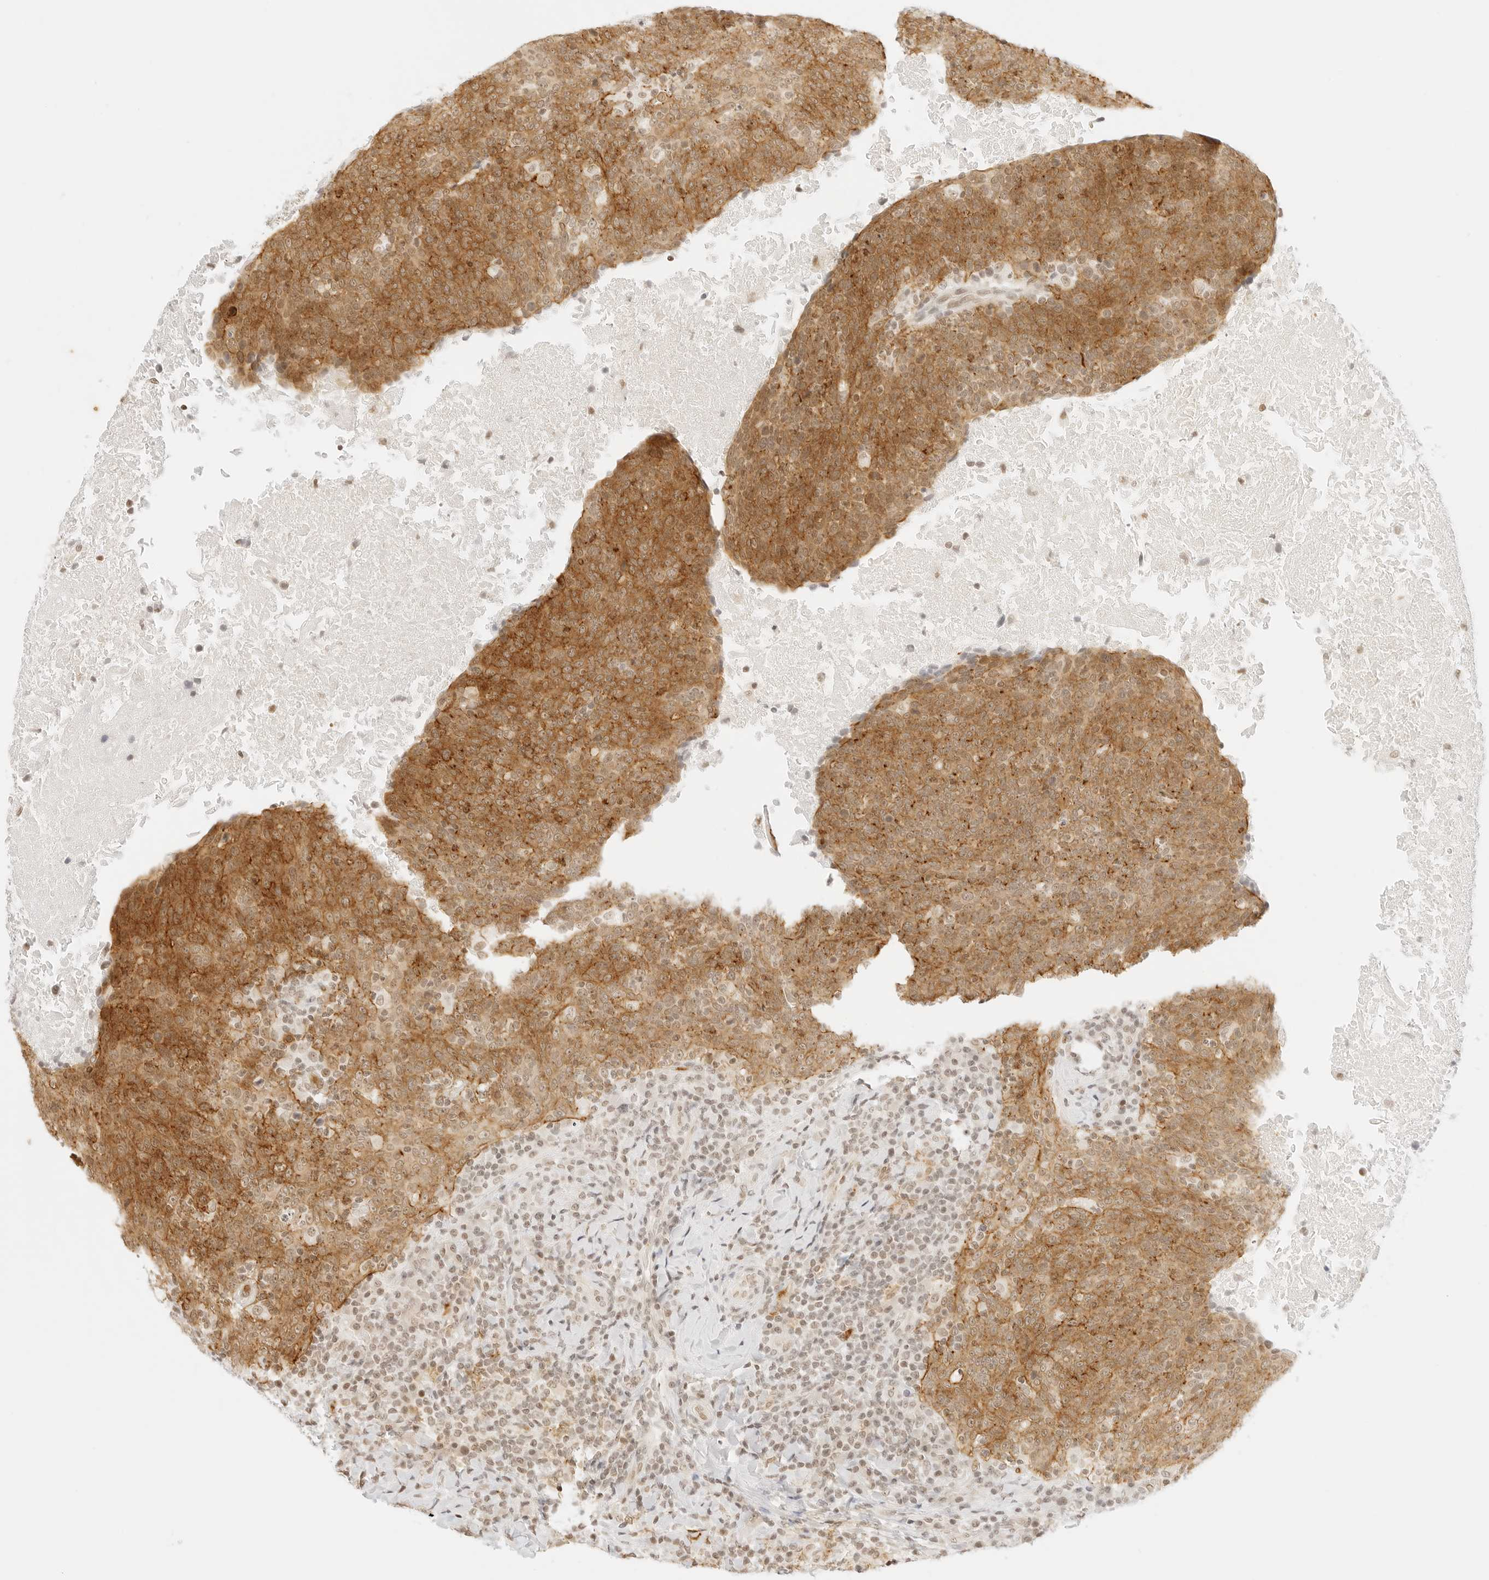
{"staining": {"intensity": "weak", "quantity": ">75%", "location": "cytoplasmic/membranous,nuclear"}, "tissue": "head and neck cancer", "cell_type": "Tumor cells", "image_type": "cancer", "snomed": [{"axis": "morphology", "description": "Squamous cell carcinoma, NOS"}, {"axis": "morphology", "description": "Squamous cell carcinoma, metastatic, NOS"}, {"axis": "topography", "description": "Lymph node"}, {"axis": "topography", "description": "Head-Neck"}], "caption": "Brown immunohistochemical staining in human head and neck metastatic squamous cell carcinoma demonstrates weak cytoplasmic/membranous and nuclear expression in approximately >75% of tumor cells.", "gene": "GNAS", "patient": {"sex": "male", "age": 62}}